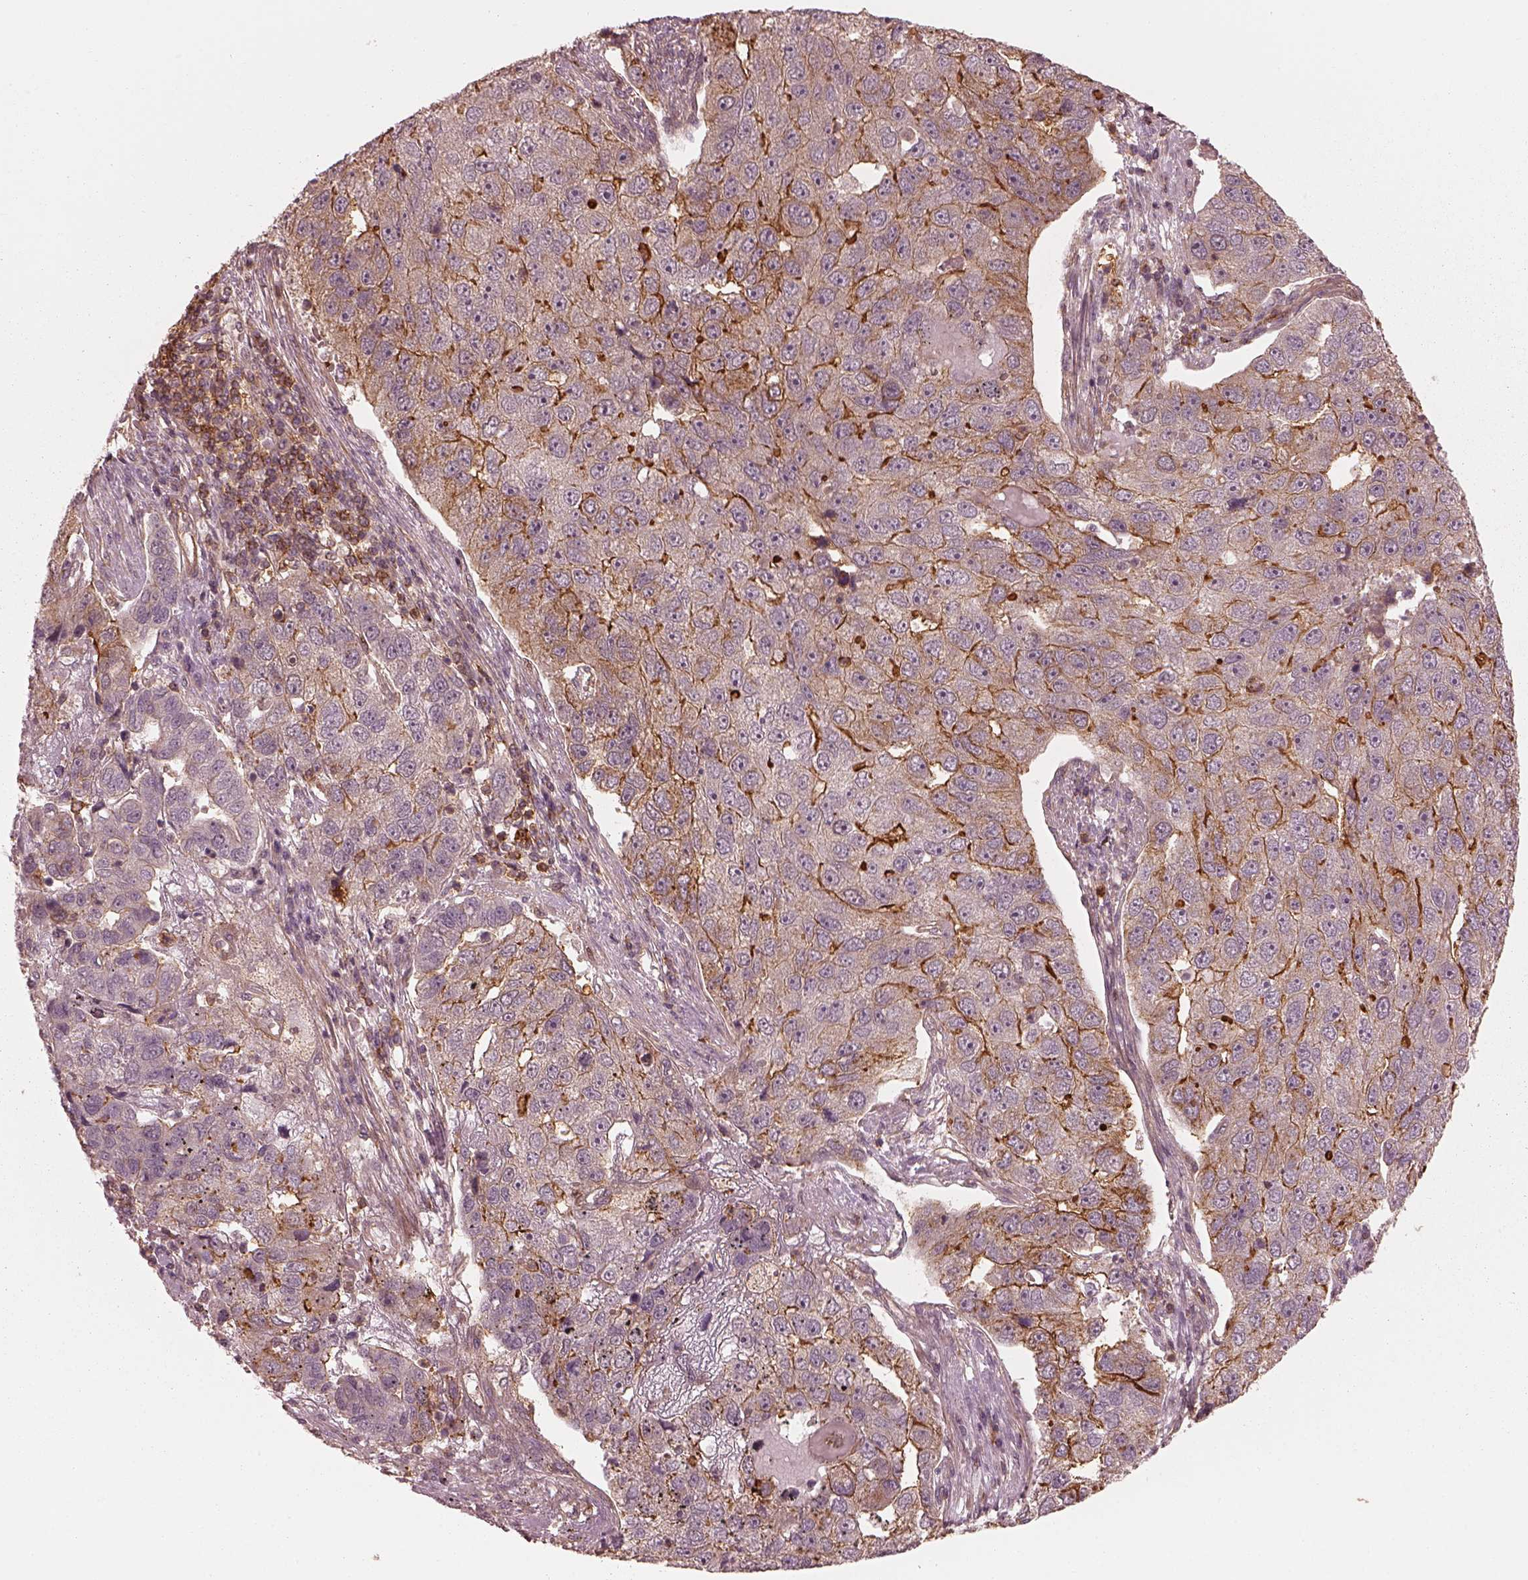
{"staining": {"intensity": "strong", "quantity": "25%-75%", "location": "cytoplasmic/membranous"}, "tissue": "pancreatic cancer", "cell_type": "Tumor cells", "image_type": "cancer", "snomed": [{"axis": "morphology", "description": "Adenocarcinoma, NOS"}, {"axis": "topography", "description": "Pancreas"}], "caption": "A histopathology image showing strong cytoplasmic/membranous staining in about 25%-75% of tumor cells in adenocarcinoma (pancreatic), as visualized by brown immunohistochemical staining.", "gene": "FAM107B", "patient": {"sex": "female", "age": 61}}